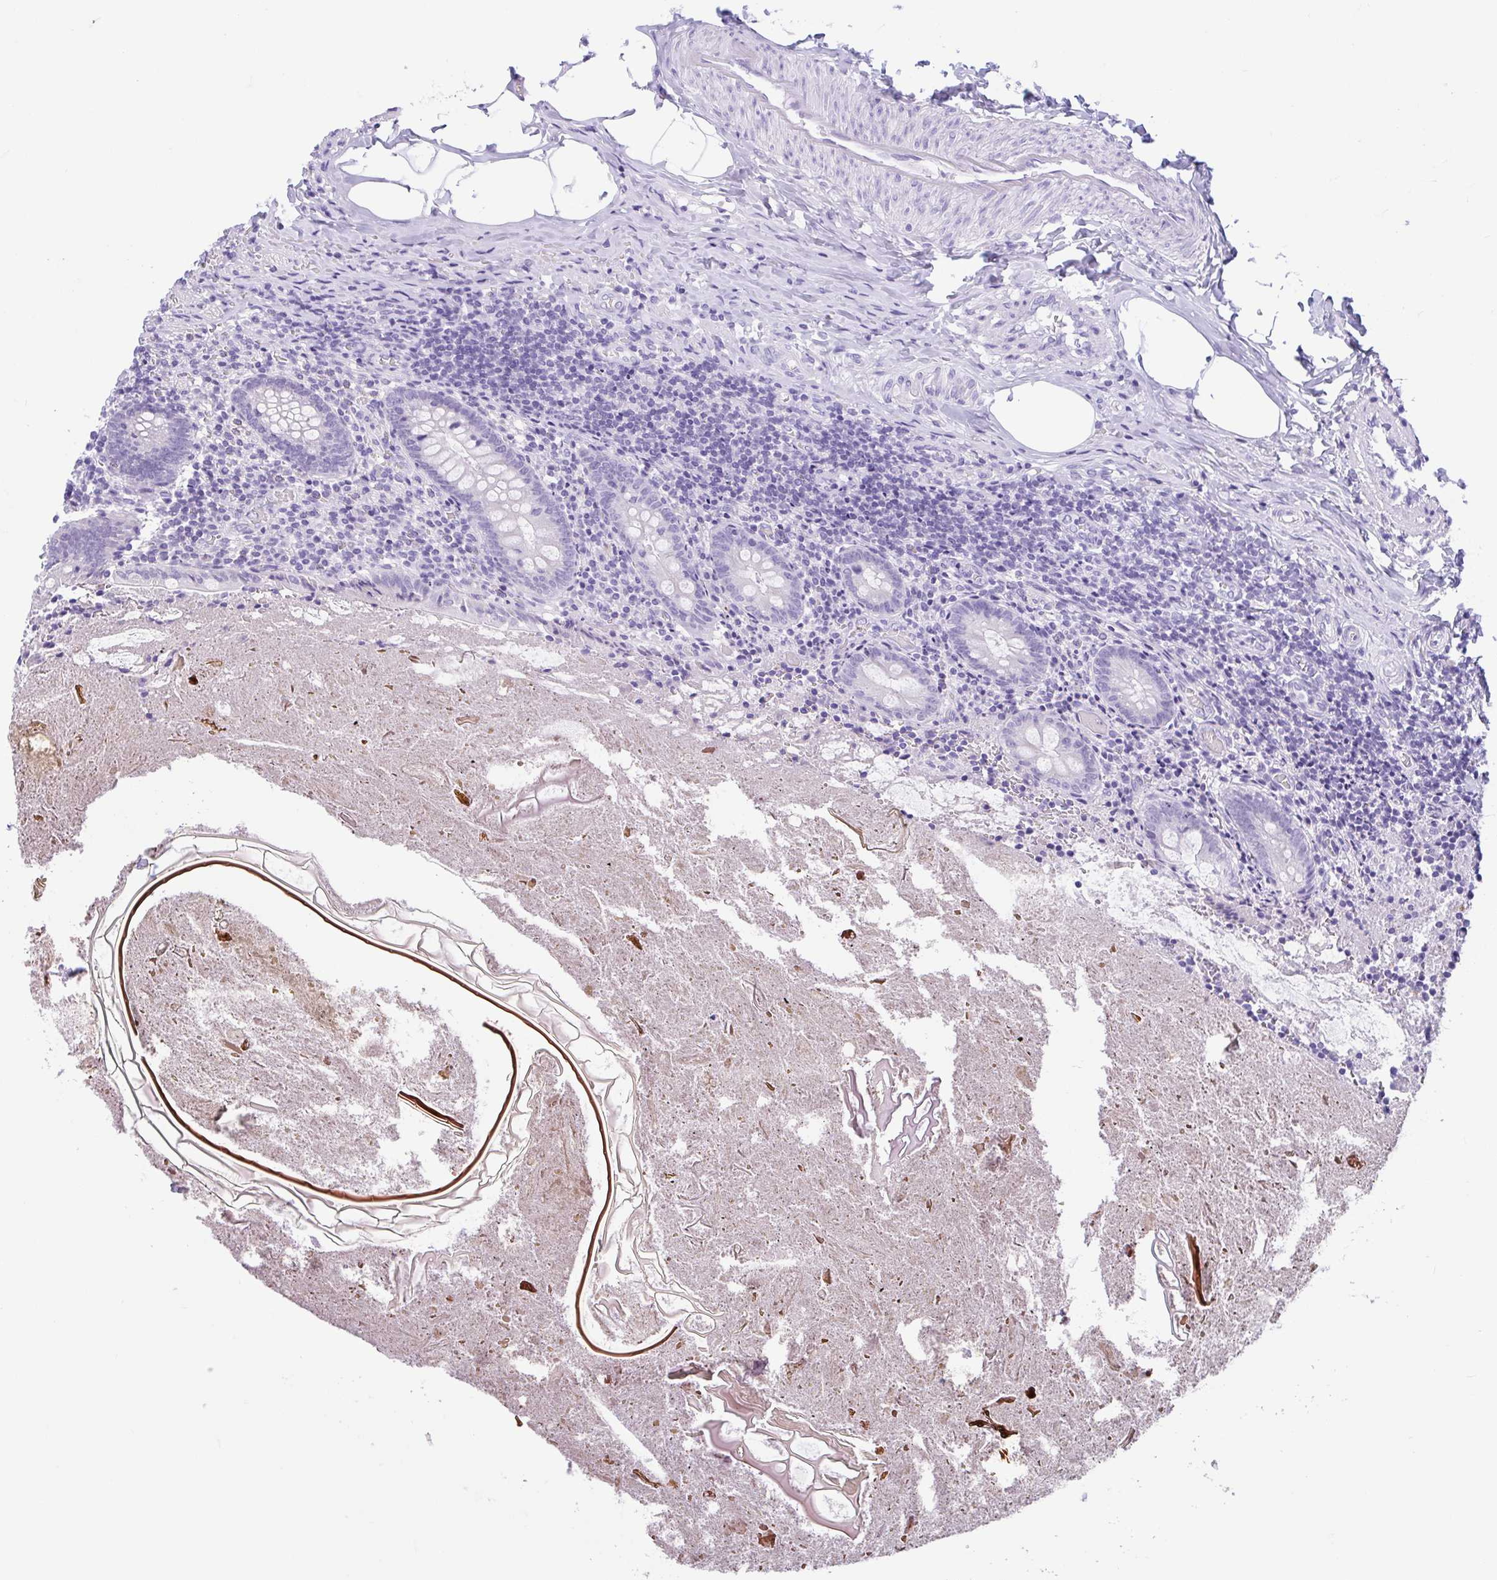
{"staining": {"intensity": "negative", "quantity": "none", "location": "none"}, "tissue": "appendix", "cell_type": "Glandular cells", "image_type": "normal", "snomed": [{"axis": "morphology", "description": "Normal tissue, NOS"}, {"axis": "topography", "description": "Appendix"}], "caption": "Glandular cells show no significant expression in normal appendix. Nuclei are stained in blue.", "gene": "ENSG00000274792", "patient": {"sex": "female", "age": 17}}